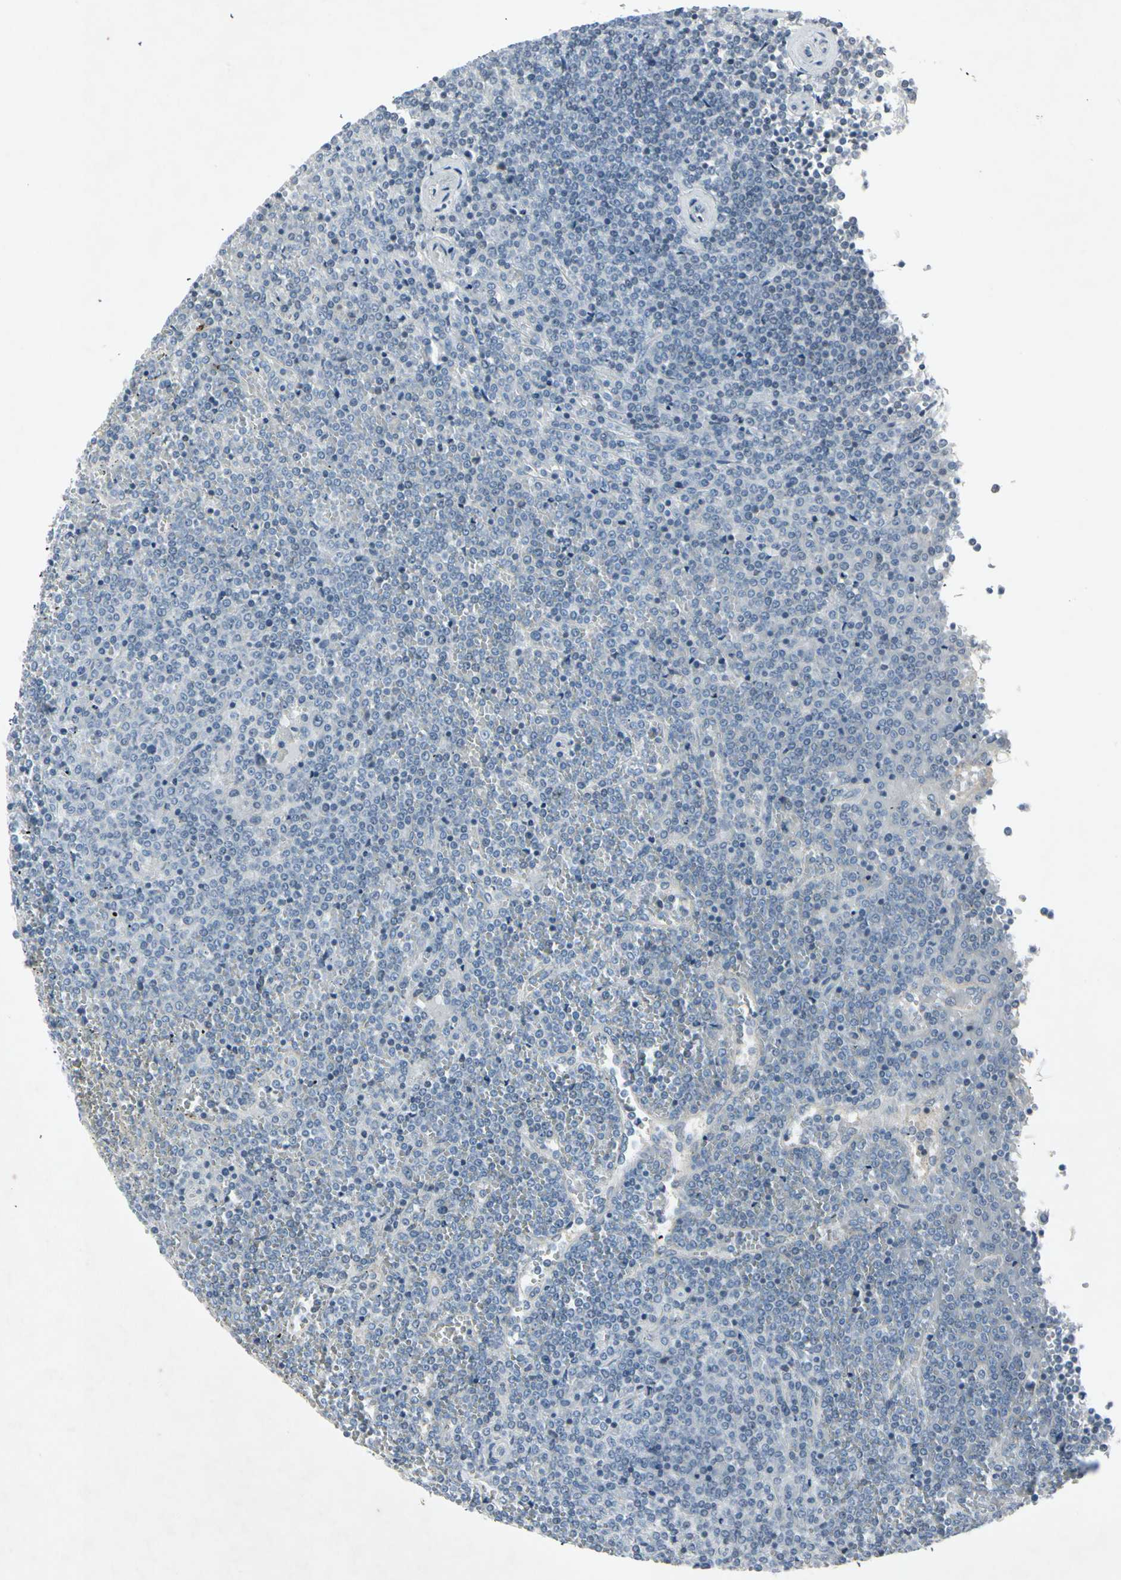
{"staining": {"intensity": "negative", "quantity": "none", "location": "none"}, "tissue": "lymphoma", "cell_type": "Tumor cells", "image_type": "cancer", "snomed": [{"axis": "morphology", "description": "Malignant lymphoma, non-Hodgkin's type, Low grade"}, {"axis": "topography", "description": "Spleen"}], "caption": "Tumor cells are negative for protein expression in human malignant lymphoma, non-Hodgkin's type (low-grade). The staining is performed using DAB (3,3'-diaminobenzidine) brown chromogen with nuclei counter-stained in using hematoxylin.", "gene": "TEK", "patient": {"sex": "female", "age": 19}}